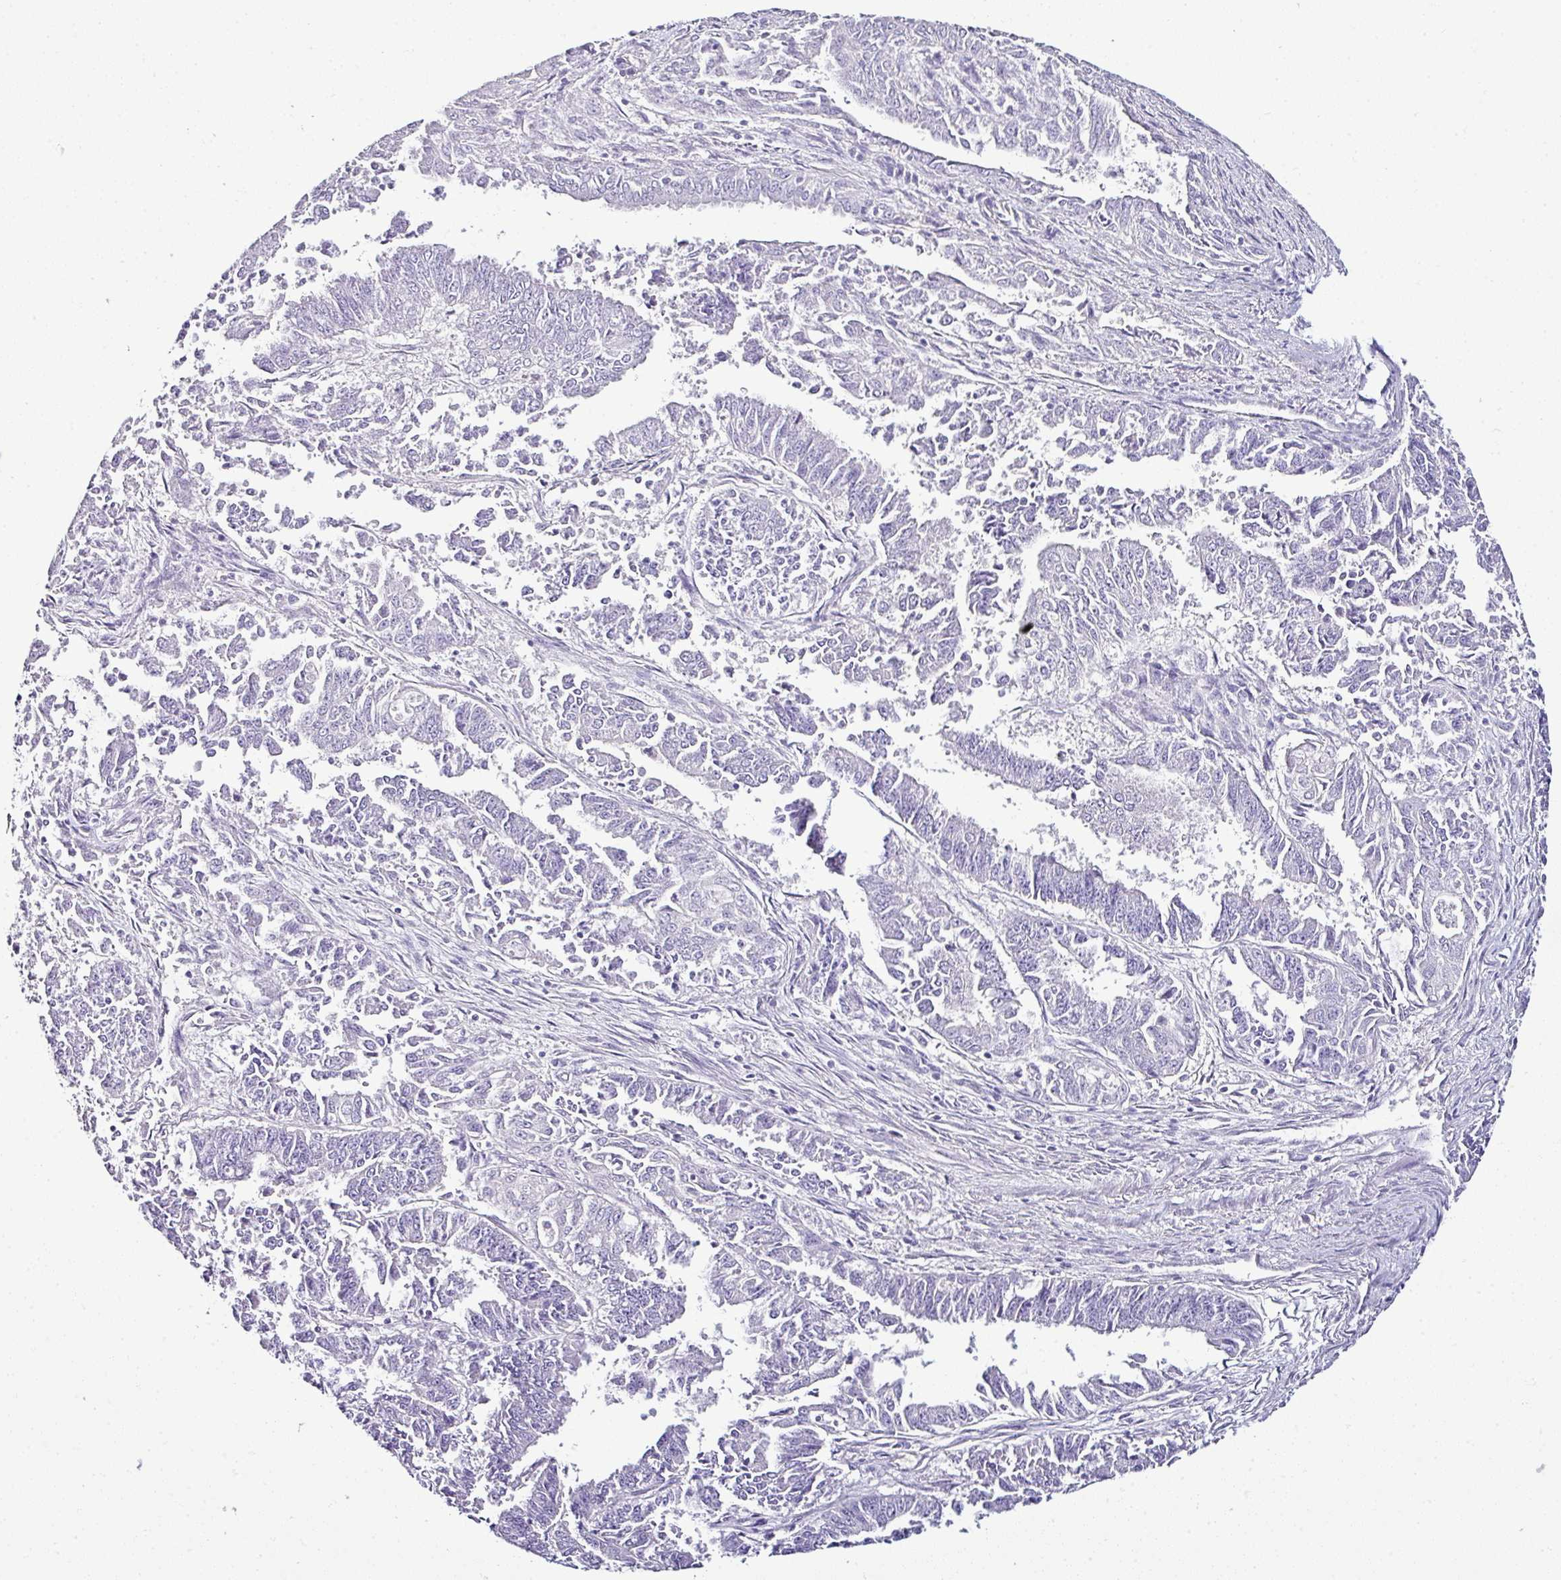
{"staining": {"intensity": "negative", "quantity": "none", "location": "none"}, "tissue": "endometrial cancer", "cell_type": "Tumor cells", "image_type": "cancer", "snomed": [{"axis": "morphology", "description": "Adenocarcinoma, NOS"}, {"axis": "topography", "description": "Endometrium"}], "caption": "The image reveals no significant positivity in tumor cells of endometrial cancer.", "gene": "NAPSA", "patient": {"sex": "female", "age": 73}}